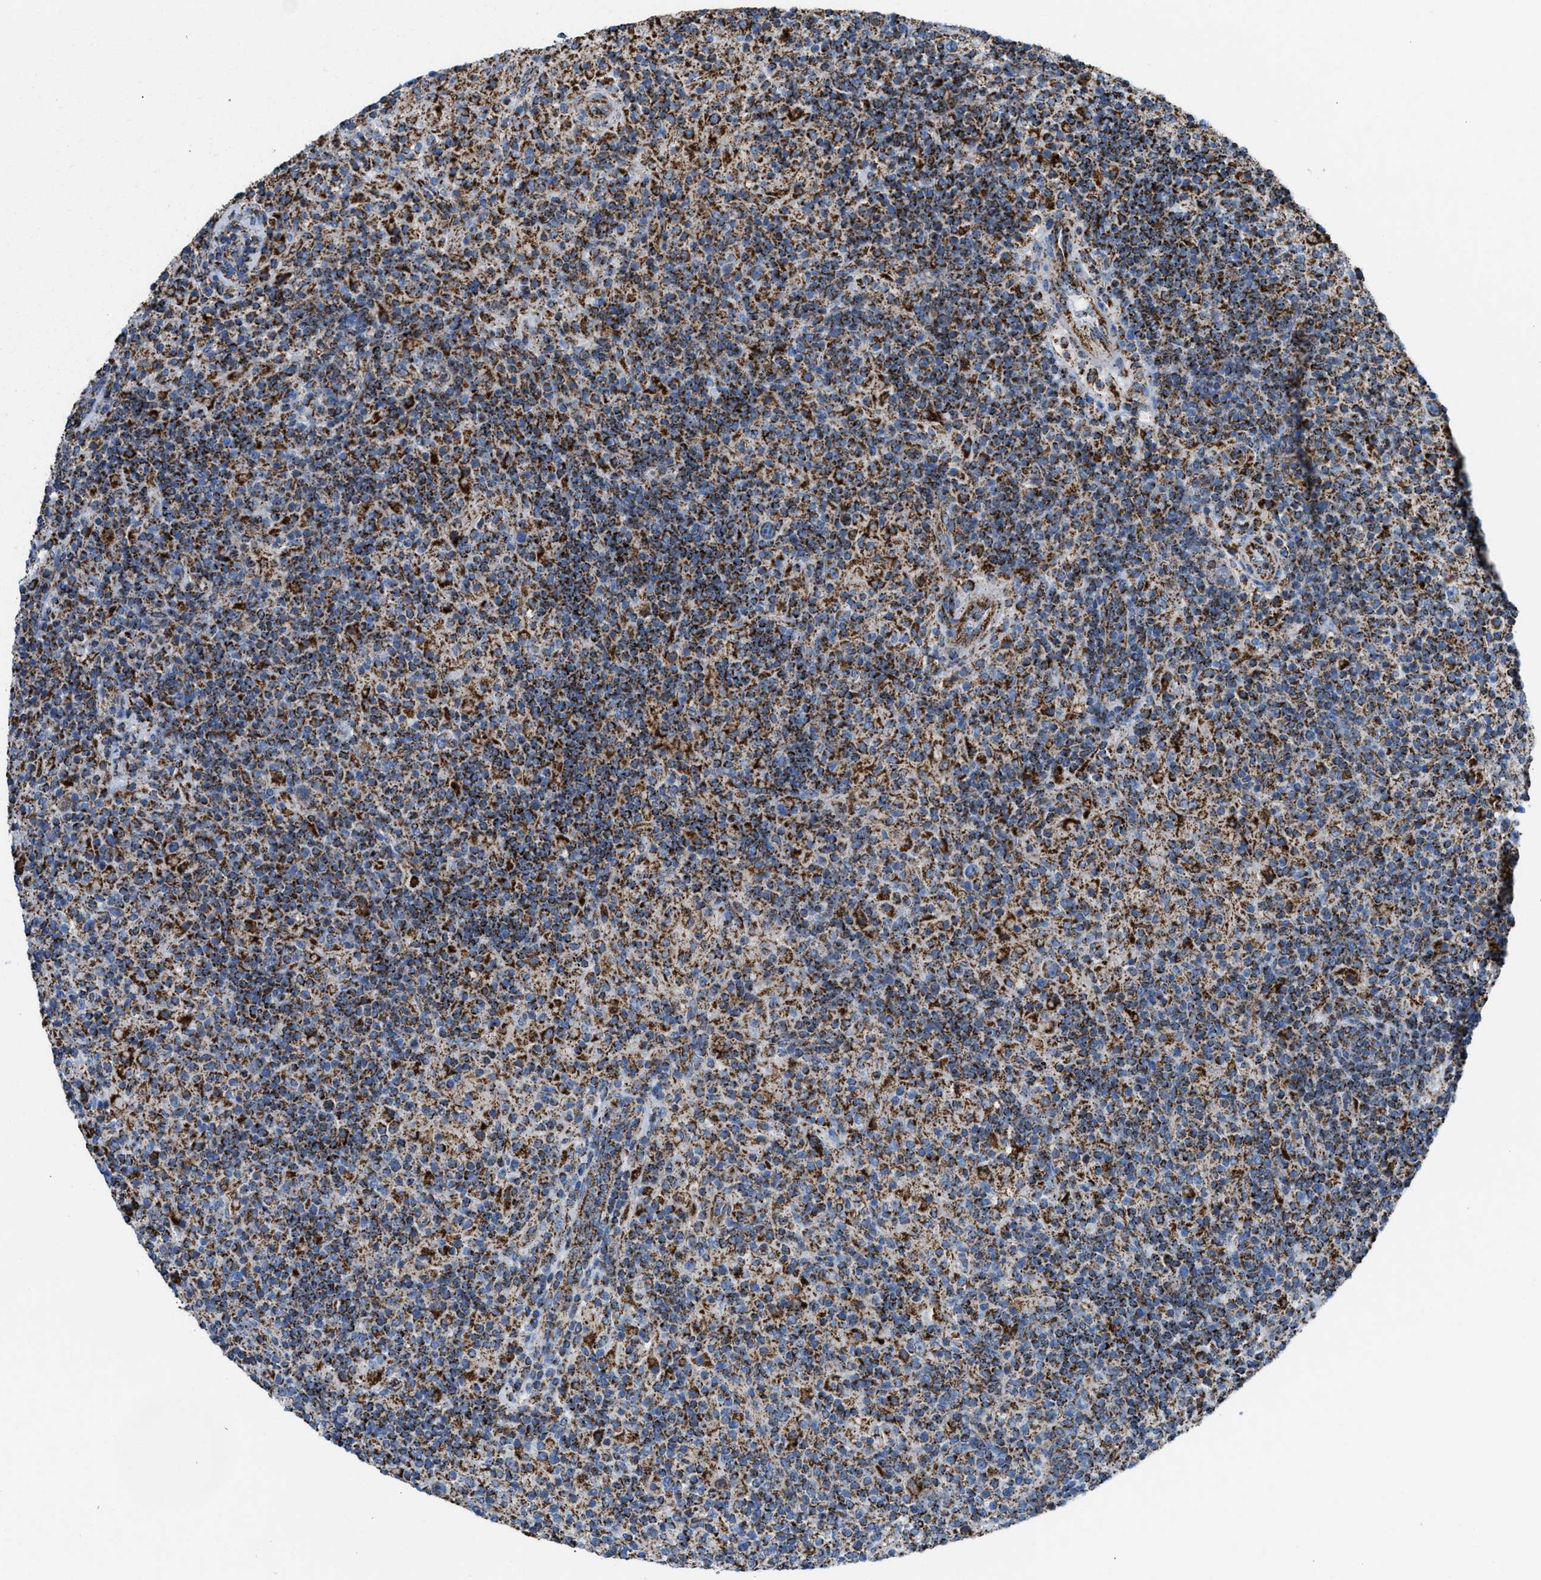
{"staining": {"intensity": "strong", "quantity": "25%-75%", "location": "cytoplasmic/membranous"}, "tissue": "lymphoma", "cell_type": "Tumor cells", "image_type": "cancer", "snomed": [{"axis": "morphology", "description": "Hodgkin's disease, NOS"}, {"axis": "topography", "description": "Lymph node"}], "caption": "Immunohistochemistry (IHC) of lymphoma shows high levels of strong cytoplasmic/membranous positivity in about 25%-75% of tumor cells. The staining was performed using DAB to visualize the protein expression in brown, while the nuclei were stained in blue with hematoxylin (Magnification: 20x).", "gene": "ECHS1", "patient": {"sex": "male", "age": 70}}